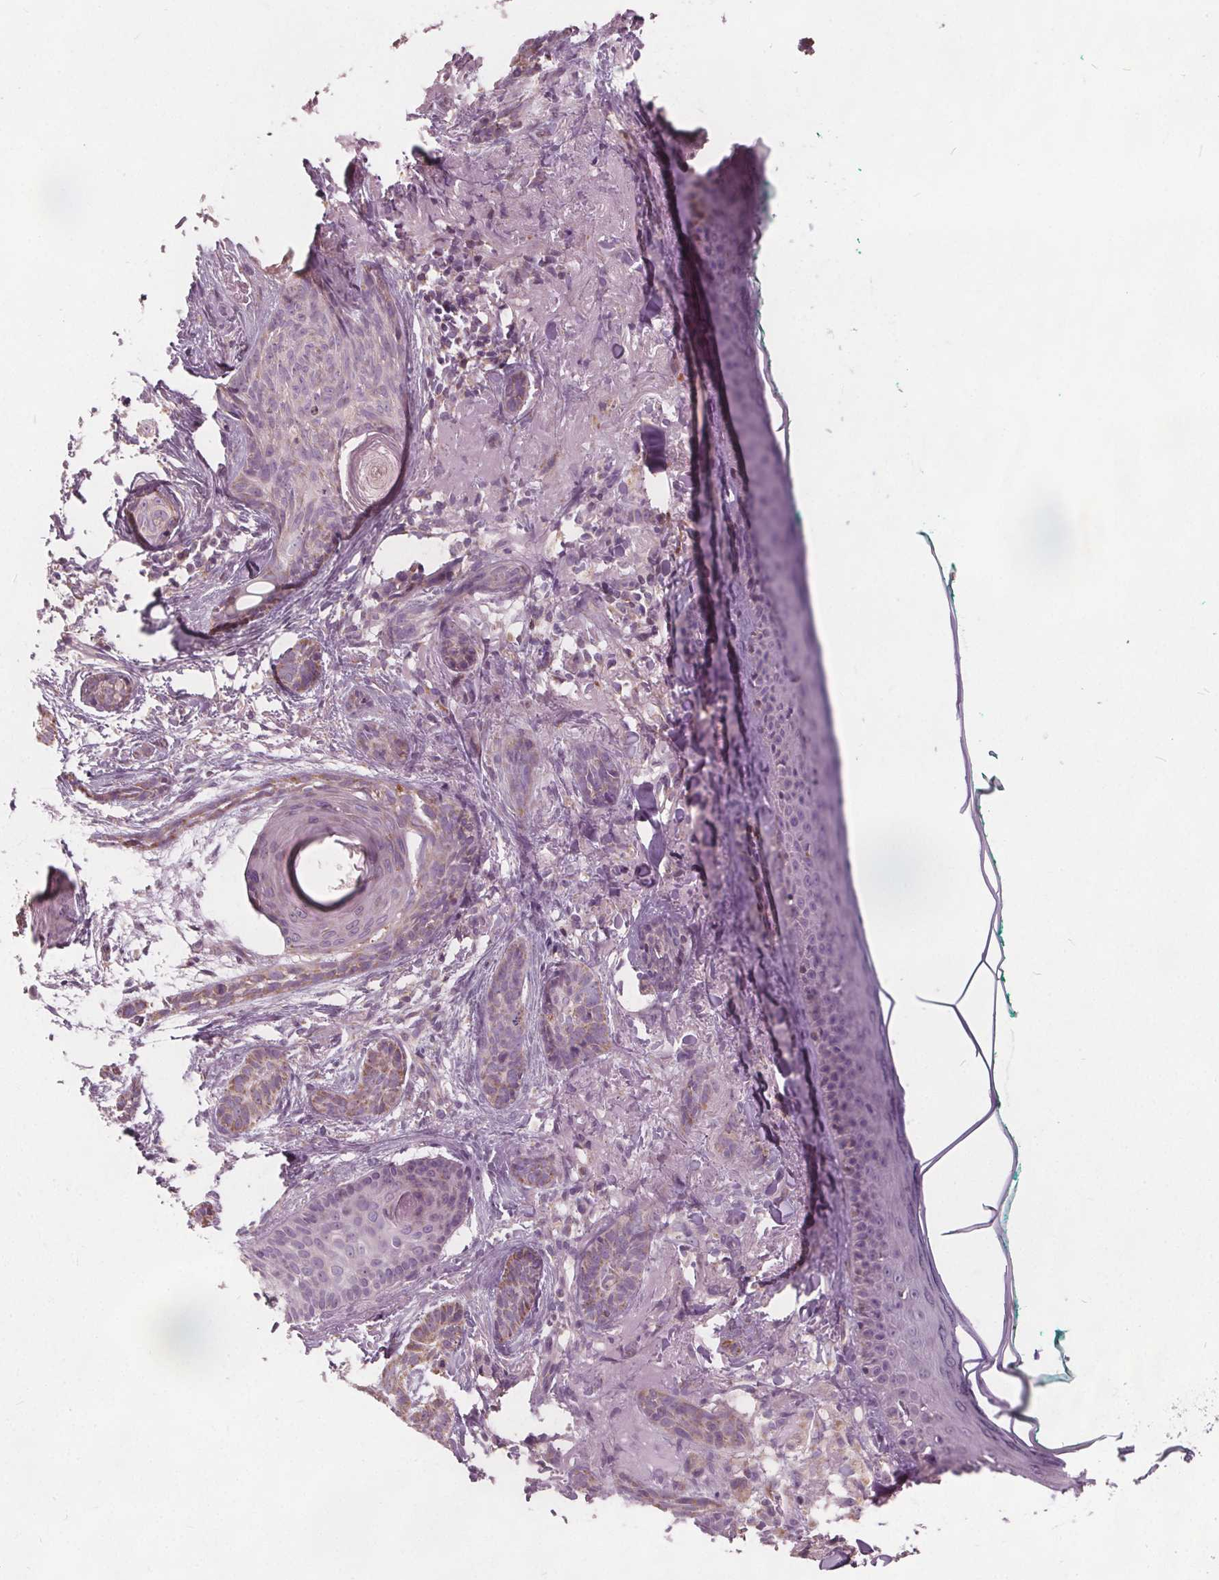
{"staining": {"intensity": "weak", "quantity": ">75%", "location": "cytoplasmic/membranous"}, "tissue": "skin cancer", "cell_type": "Tumor cells", "image_type": "cancer", "snomed": [{"axis": "morphology", "description": "Basal cell carcinoma"}, {"axis": "topography", "description": "Skin"}], "caption": "A low amount of weak cytoplasmic/membranous expression is appreciated in about >75% of tumor cells in skin cancer (basal cell carcinoma) tissue.", "gene": "ECI2", "patient": {"sex": "female", "age": 78}}